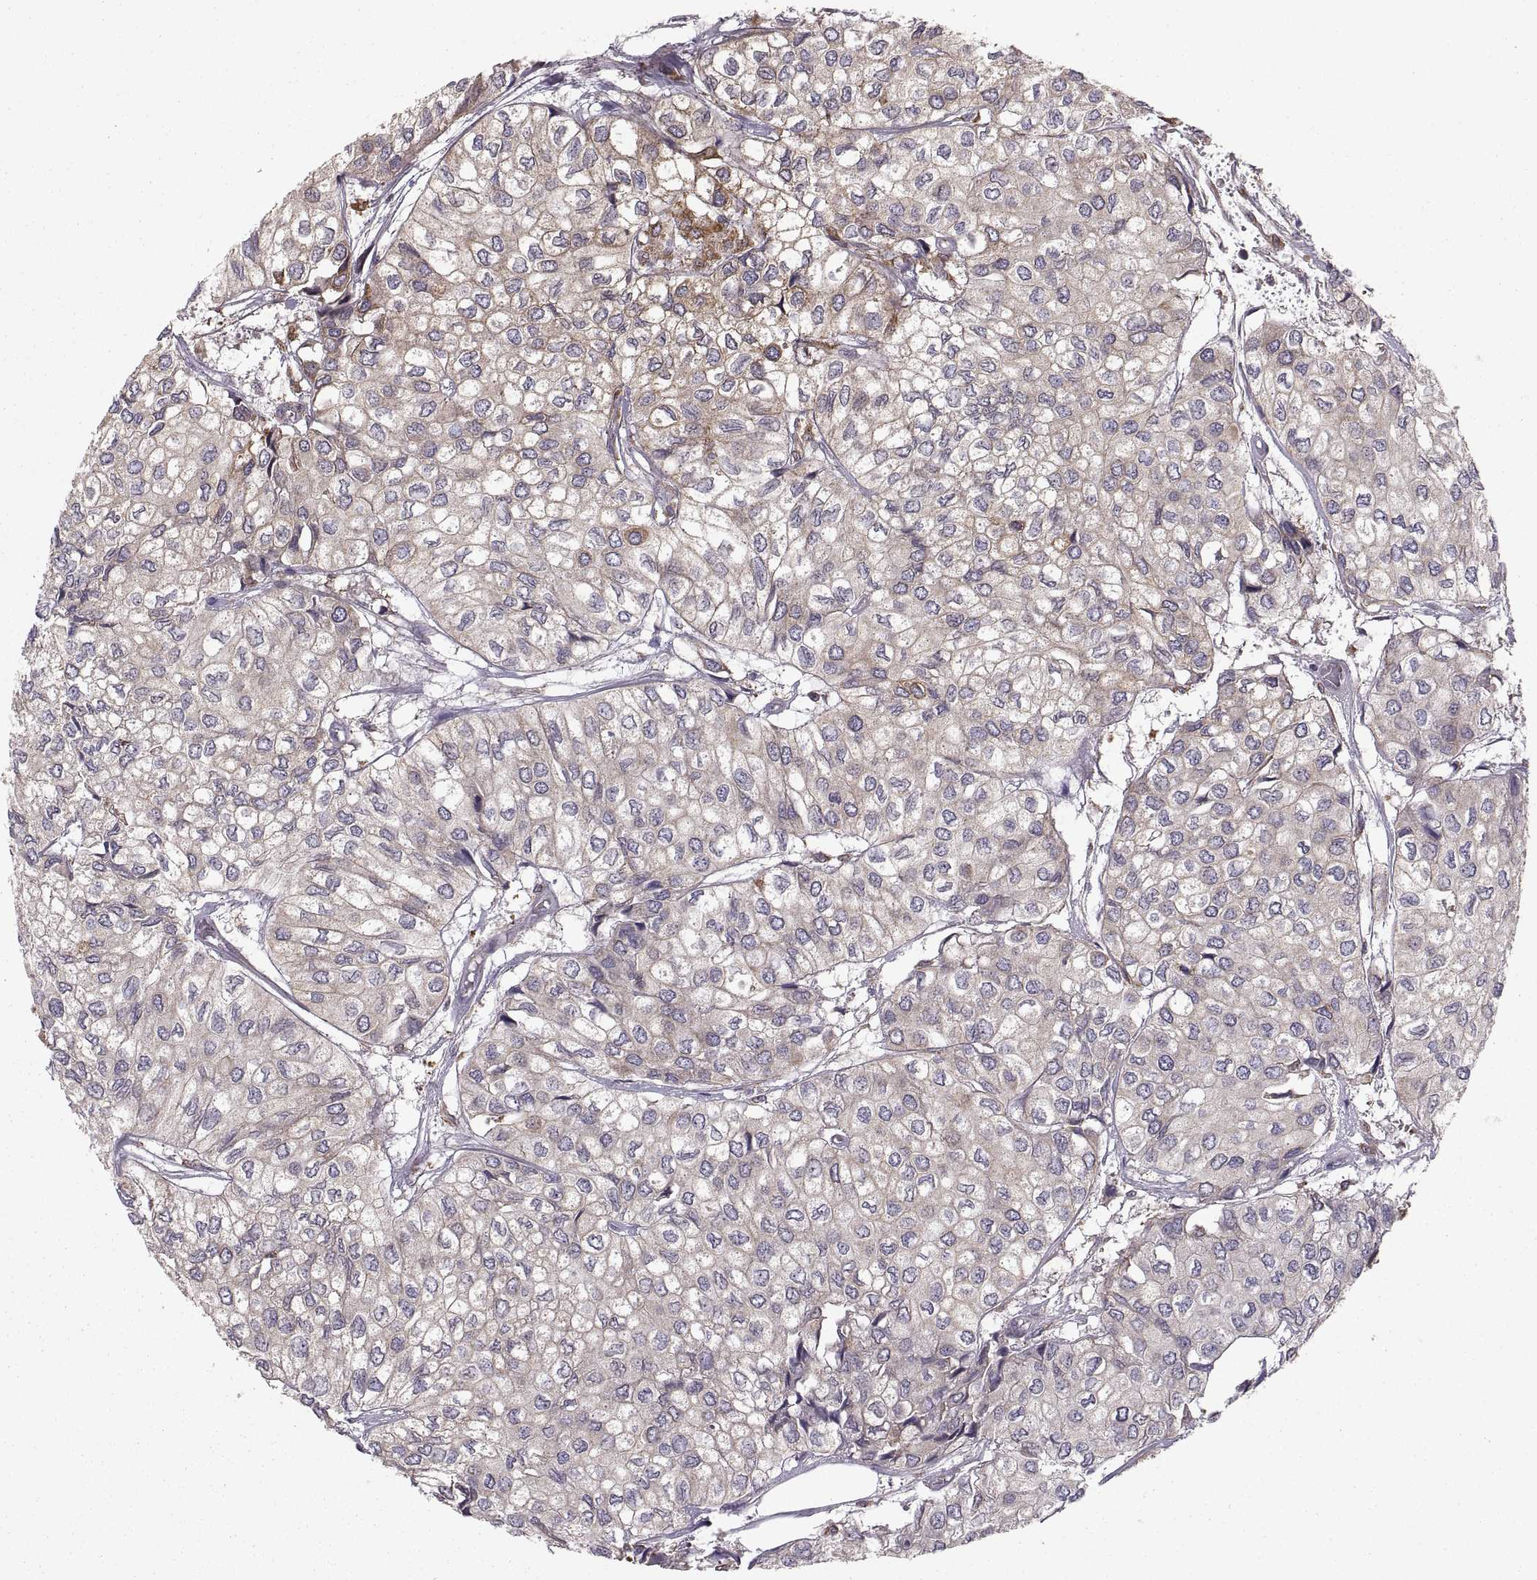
{"staining": {"intensity": "weak", "quantity": "25%-75%", "location": "cytoplasmic/membranous"}, "tissue": "urothelial cancer", "cell_type": "Tumor cells", "image_type": "cancer", "snomed": [{"axis": "morphology", "description": "Urothelial carcinoma, High grade"}, {"axis": "topography", "description": "Urinary bladder"}], "caption": "Protein staining of high-grade urothelial carcinoma tissue displays weak cytoplasmic/membranous staining in about 25%-75% of tumor cells. (DAB (3,3'-diaminobenzidine) IHC with brightfield microscopy, high magnification).", "gene": "PDIA3", "patient": {"sex": "male", "age": 73}}